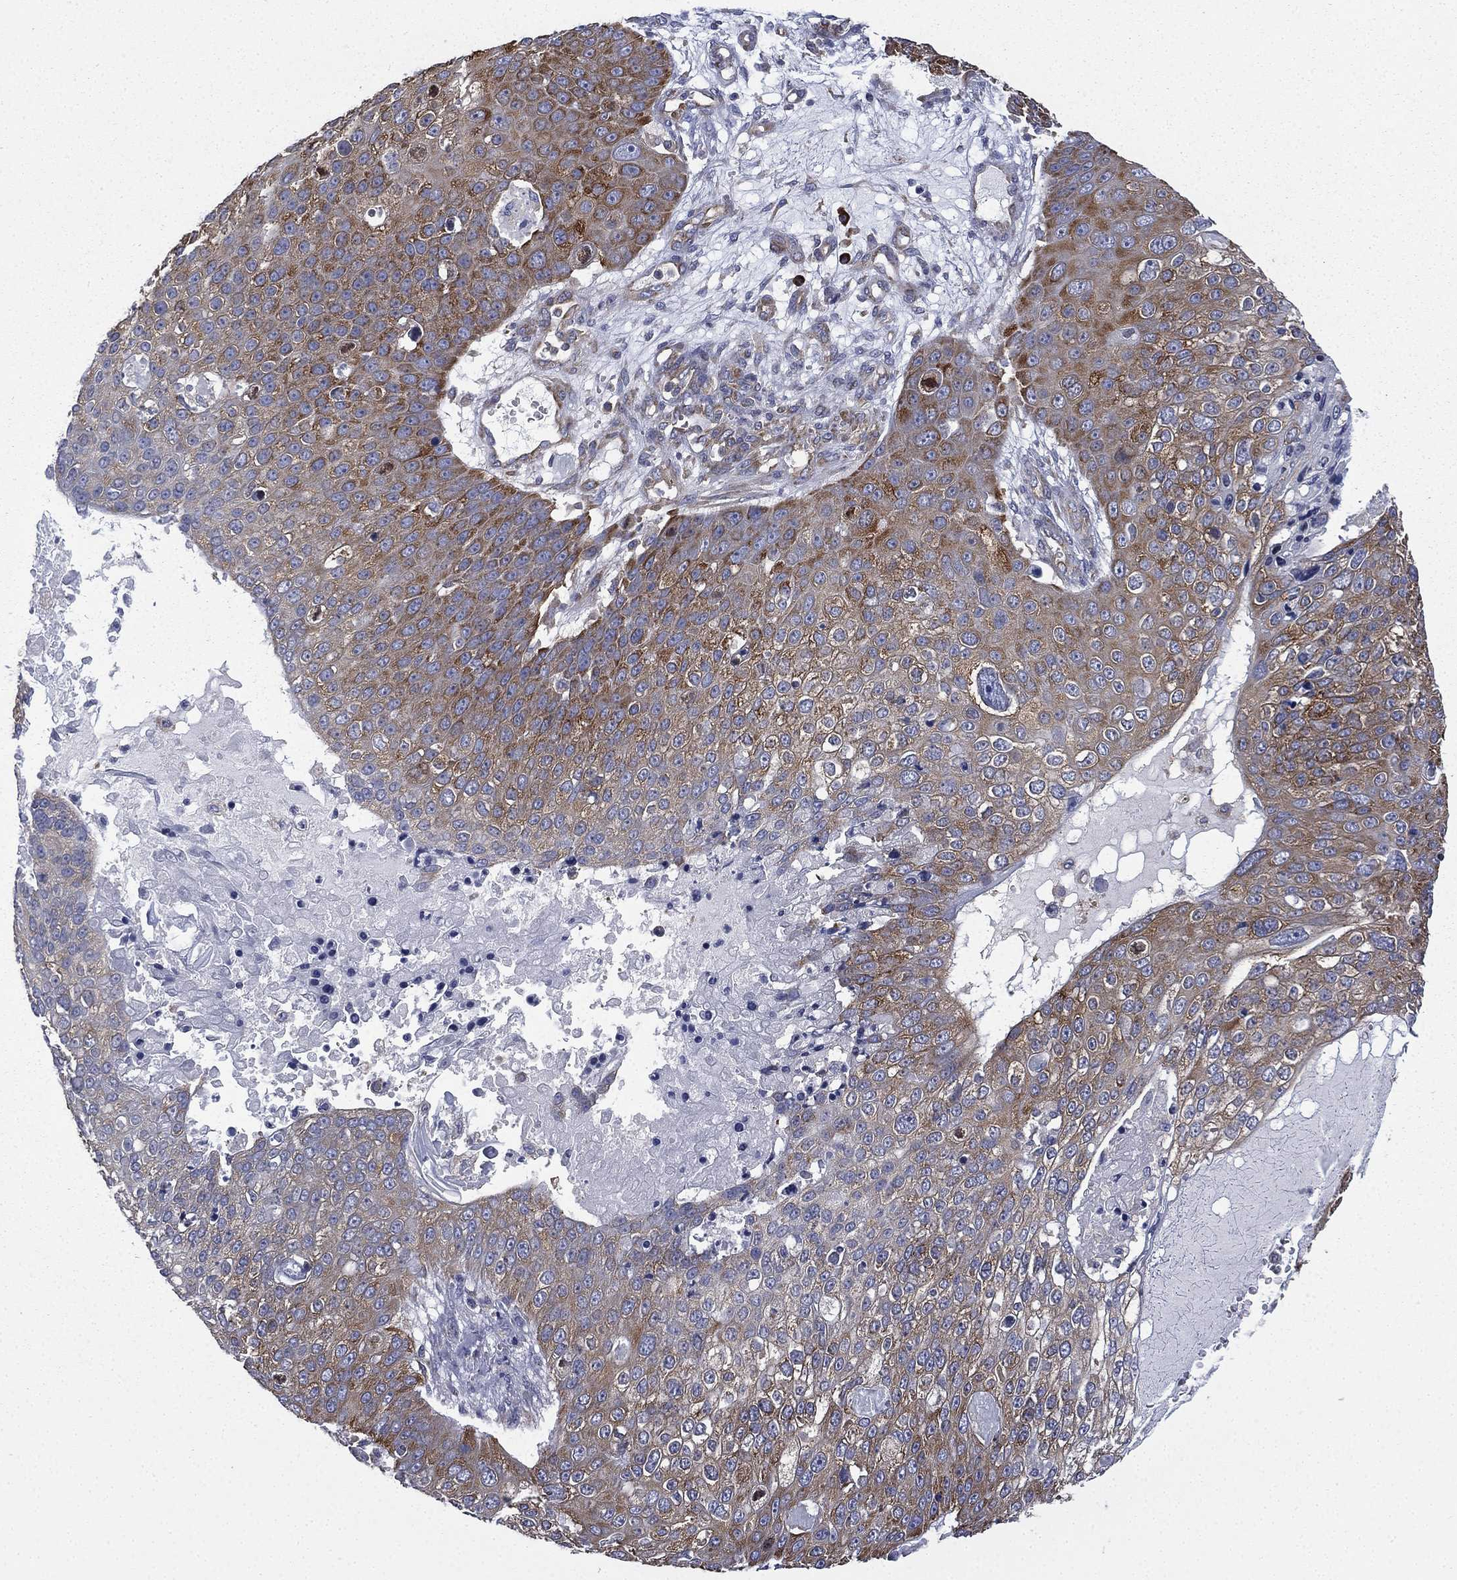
{"staining": {"intensity": "moderate", "quantity": "25%-75%", "location": "cytoplasmic/membranous"}, "tissue": "skin cancer", "cell_type": "Tumor cells", "image_type": "cancer", "snomed": [{"axis": "morphology", "description": "Squamous cell carcinoma, NOS"}, {"axis": "topography", "description": "Skin"}], "caption": "Squamous cell carcinoma (skin) stained with DAB immunohistochemistry demonstrates medium levels of moderate cytoplasmic/membranous expression in about 25%-75% of tumor cells.", "gene": "FARSA", "patient": {"sex": "male", "age": 71}}